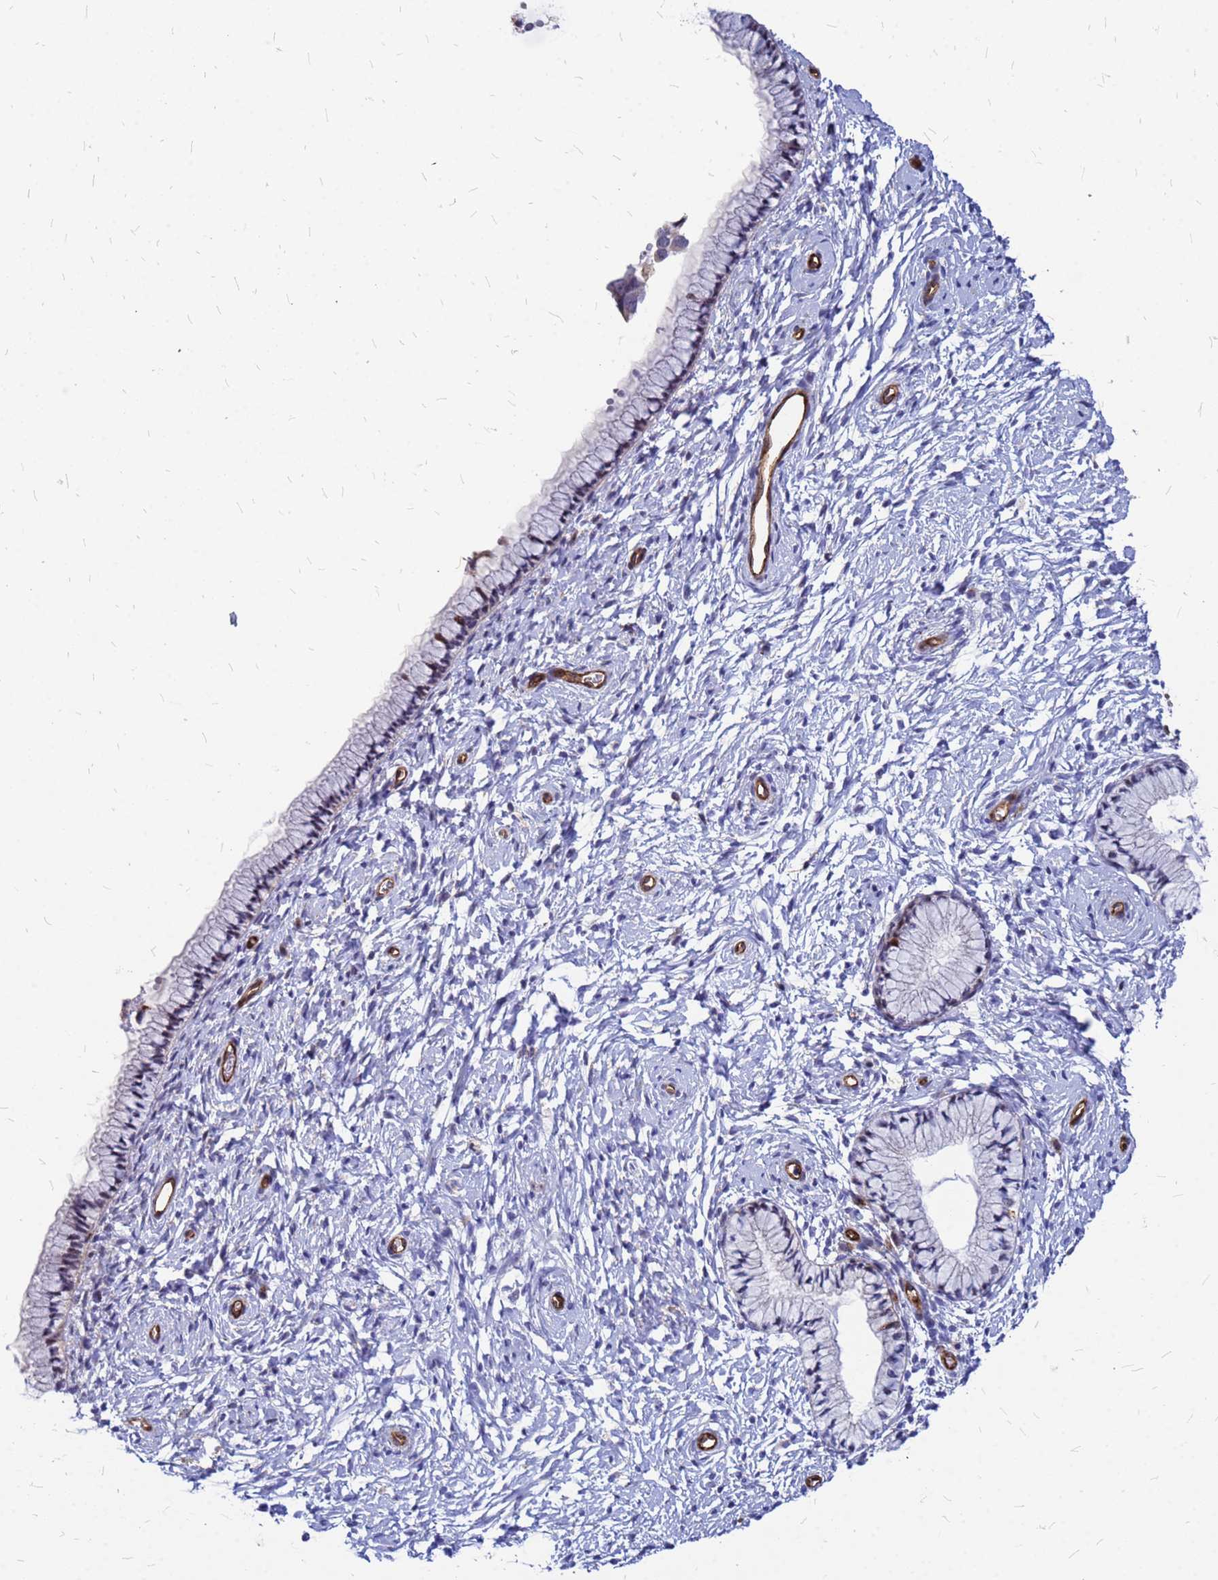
{"staining": {"intensity": "negative", "quantity": "none", "location": "none"}, "tissue": "cervix", "cell_type": "Glandular cells", "image_type": "normal", "snomed": [{"axis": "morphology", "description": "Normal tissue, NOS"}, {"axis": "topography", "description": "Cervix"}], "caption": "Glandular cells are negative for protein expression in unremarkable human cervix. (DAB (3,3'-diaminobenzidine) IHC, high magnification).", "gene": "NOSTRIN", "patient": {"sex": "female", "age": 33}}